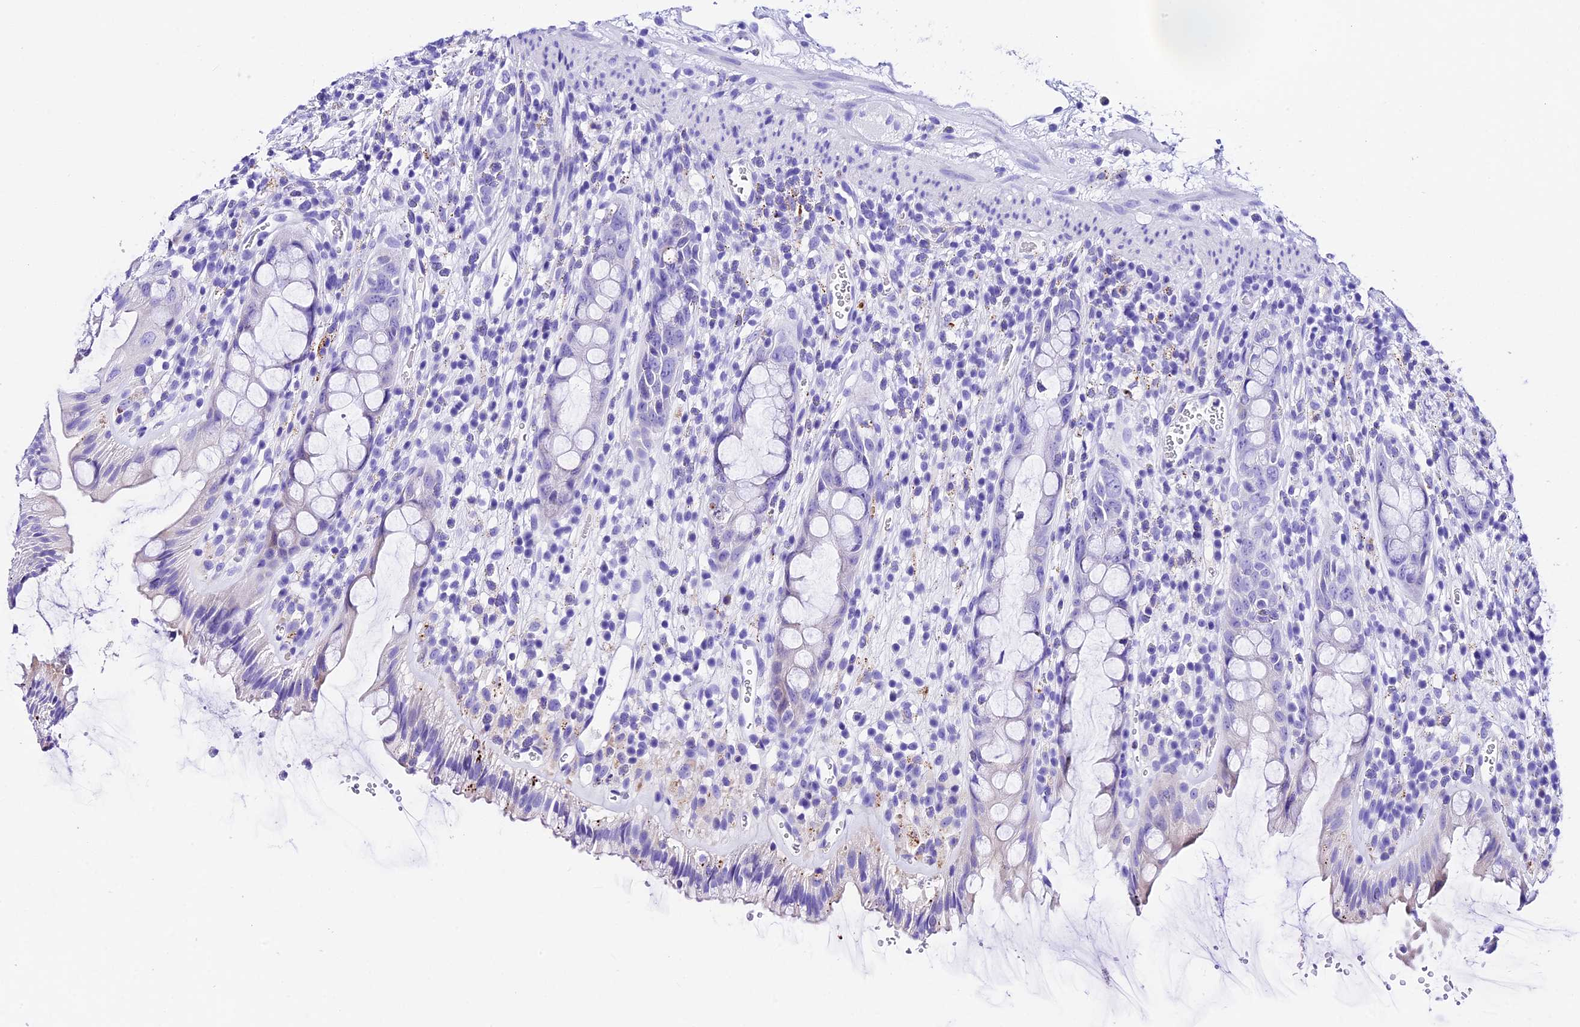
{"staining": {"intensity": "weak", "quantity": "<25%", "location": "cytoplasmic/membranous"}, "tissue": "rectum", "cell_type": "Glandular cells", "image_type": "normal", "snomed": [{"axis": "morphology", "description": "Normal tissue, NOS"}, {"axis": "topography", "description": "Rectum"}], "caption": "DAB immunohistochemical staining of normal human rectum shows no significant staining in glandular cells.", "gene": "PSG11", "patient": {"sex": "female", "age": 57}}